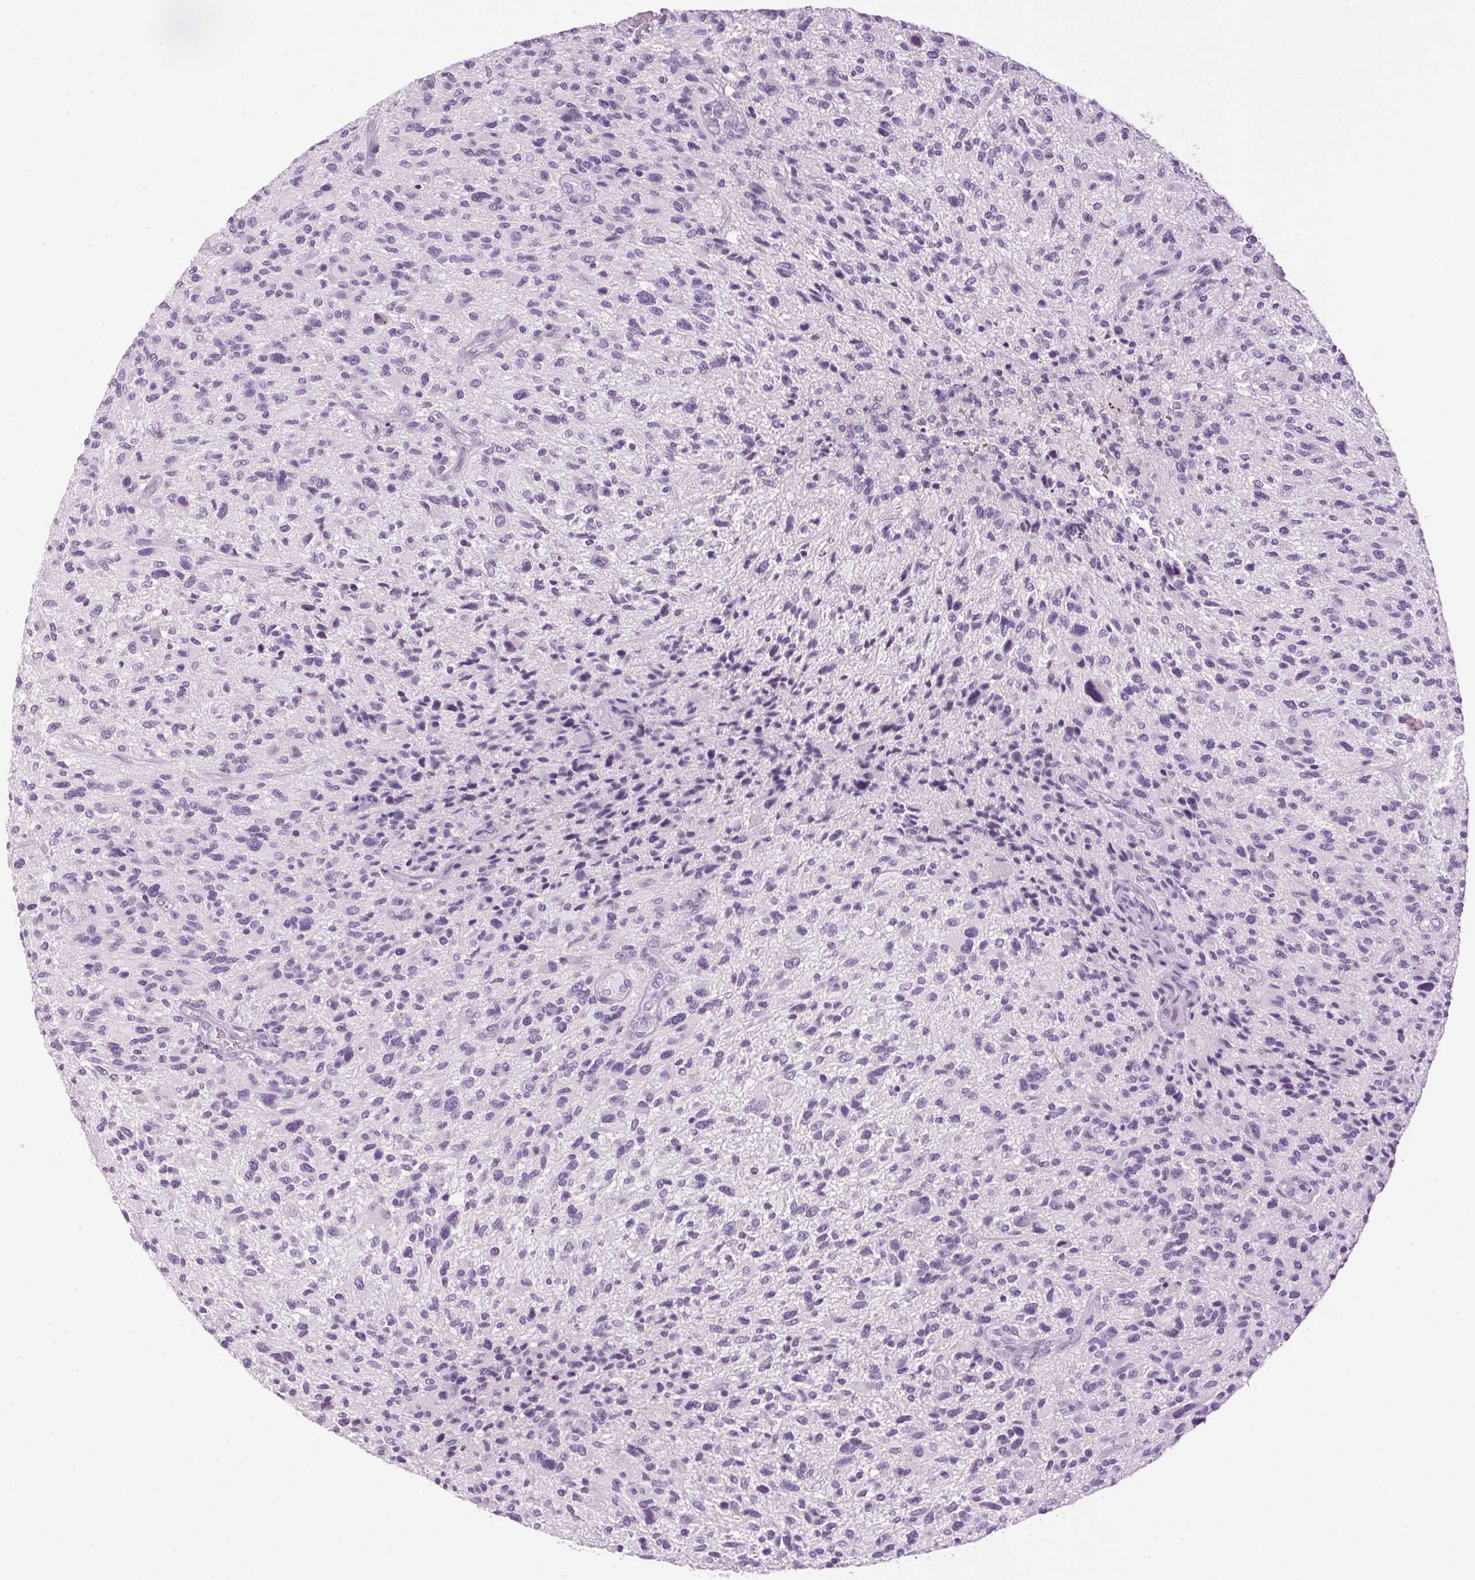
{"staining": {"intensity": "negative", "quantity": "none", "location": "none"}, "tissue": "glioma", "cell_type": "Tumor cells", "image_type": "cancer", "snomed": [{"axis": "morphology", "description": "Glioma, malignant, High grade"}, {"axis": "topography", "description": "Brain"}], "caption": "Malignant glioma (high-grade) stained for a protein using immunohistochemistry reveals no staining tumor cells.", "gene": "TMEM88B", "patient": {"sex": "male", "age": 47}}